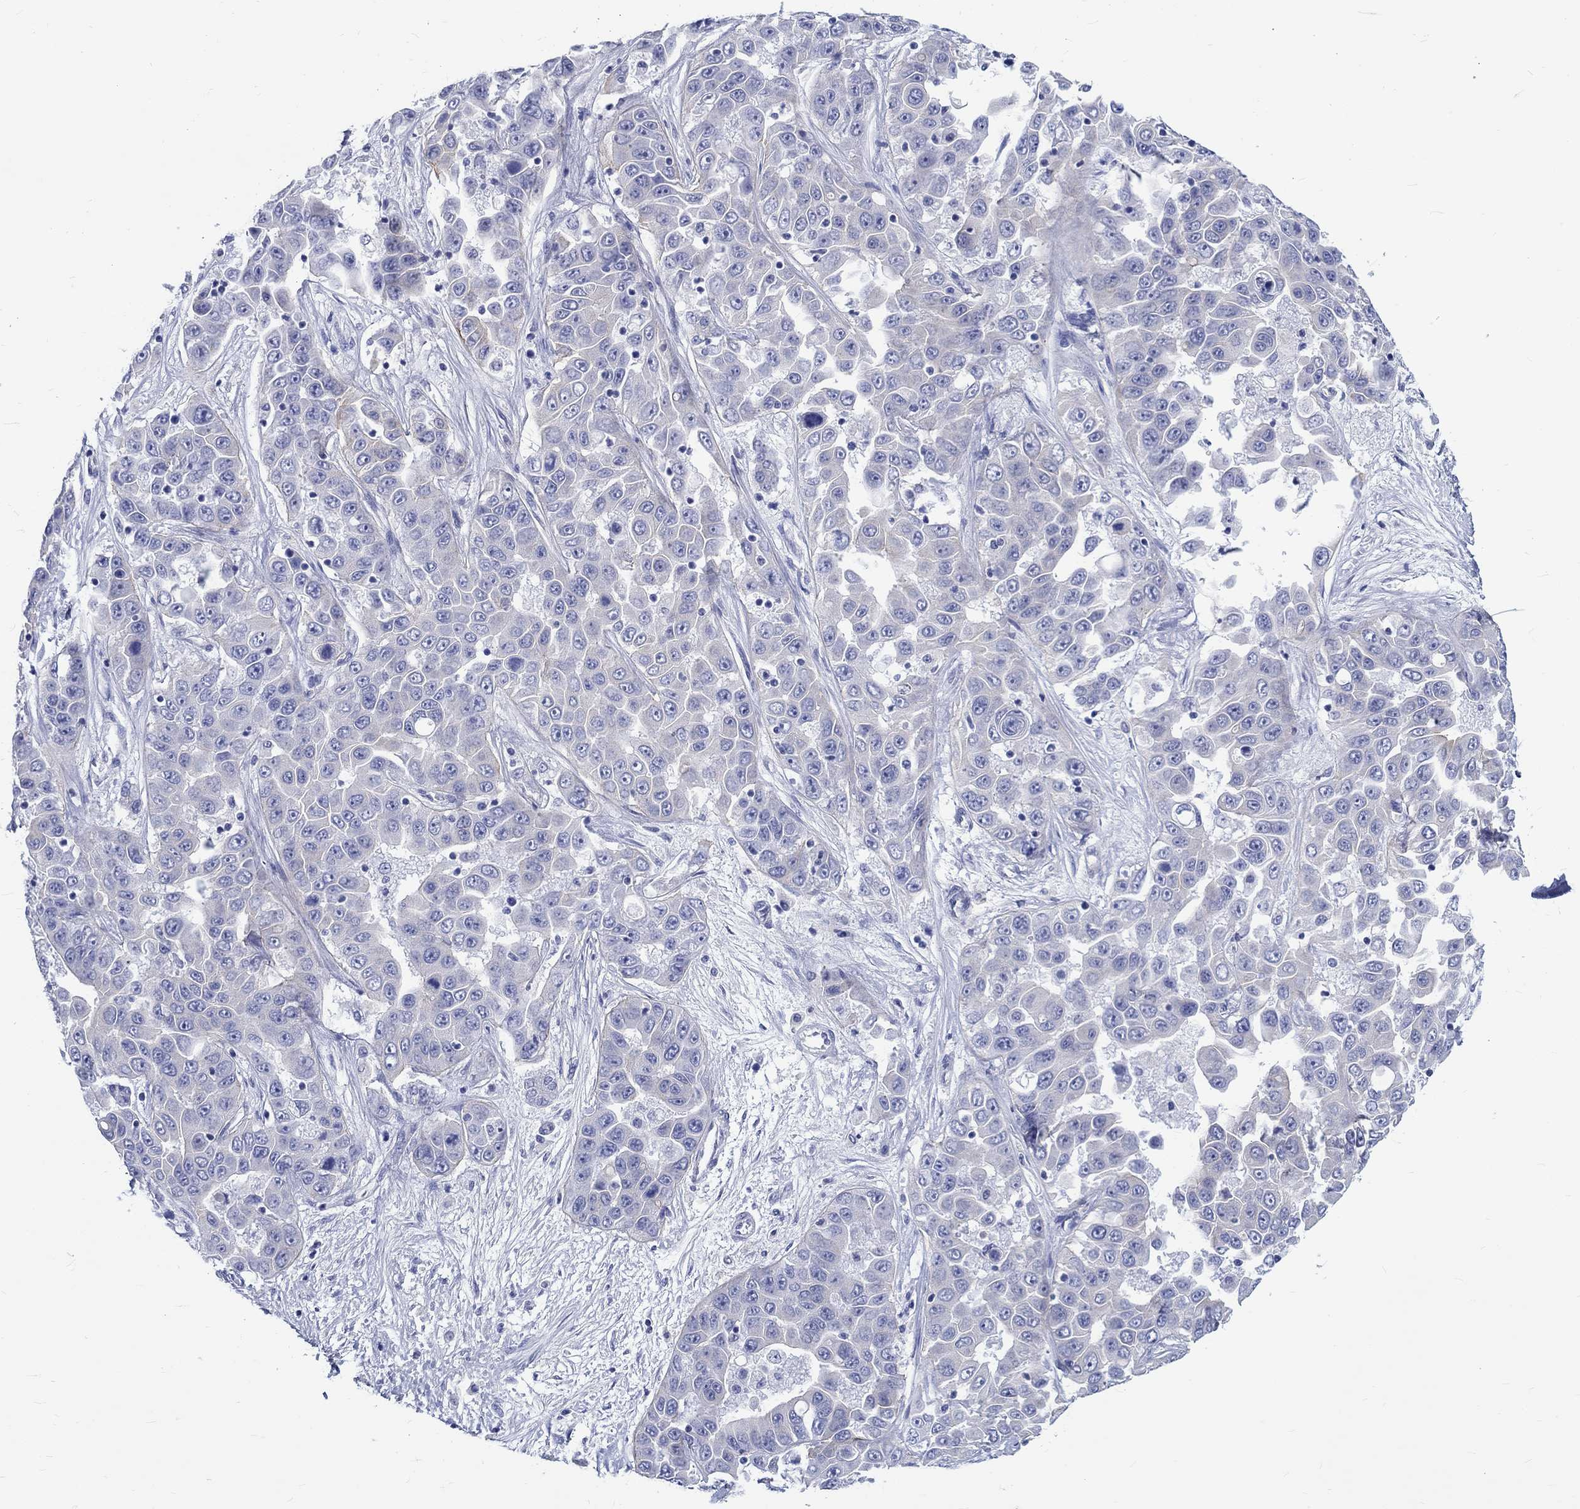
{"staining": {"intensity": "negative", "quantity": "none", "location": "none"}, "tissue": "liver cancer", "cell_type": "Tumor cells", "image_type": "cancer", "snomed": [{"axis": "morphology", "description": "Cholangiocarcinoma"}, {"axis": "topography", "description": "Liver"}], "caption": "A histopathology image of human liver cancer (cholangiocarcinoma) is negative for staining in tumor cells.", "gene": "SH2D7", "patient": {"sex": "female", "age": 52}}